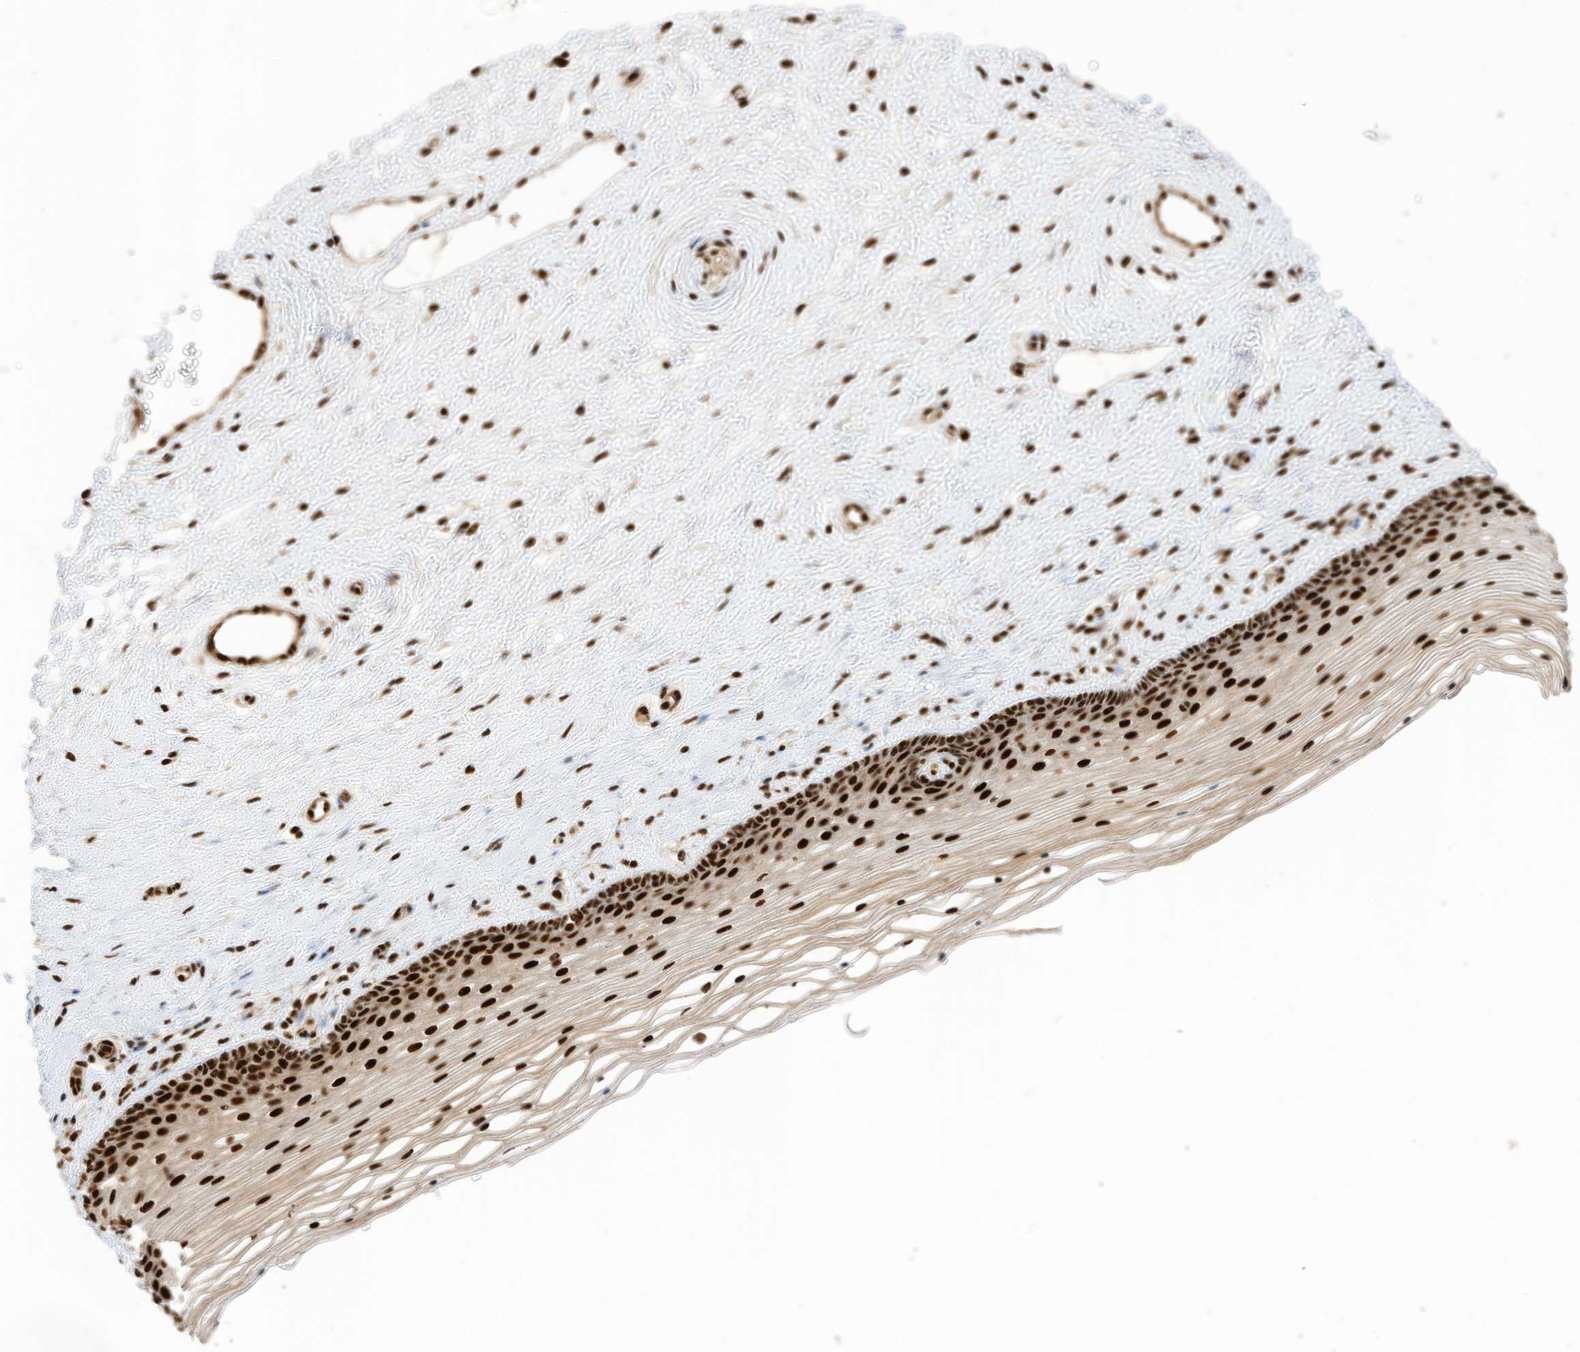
{"staining": {"intensity": "strong", "quantity": ">75%", "location": "nuclear"}, "tissue": "vagina", "cell_type": "Squamous epithelial cells", "image_type": "normal", "snomed": [{"axis": "morphology", "description": "Normal tissue, NOS"}, {"axis": "topography", "description": "Vagina"}], "caption": "Vagina stained with immunohistochemistry (IHC) reveals strong nuclear positivity in approximately >75% of squamous epithelial cells.", "gene": "SF3A3", "patient": {"sex": "female", "age": 46}}